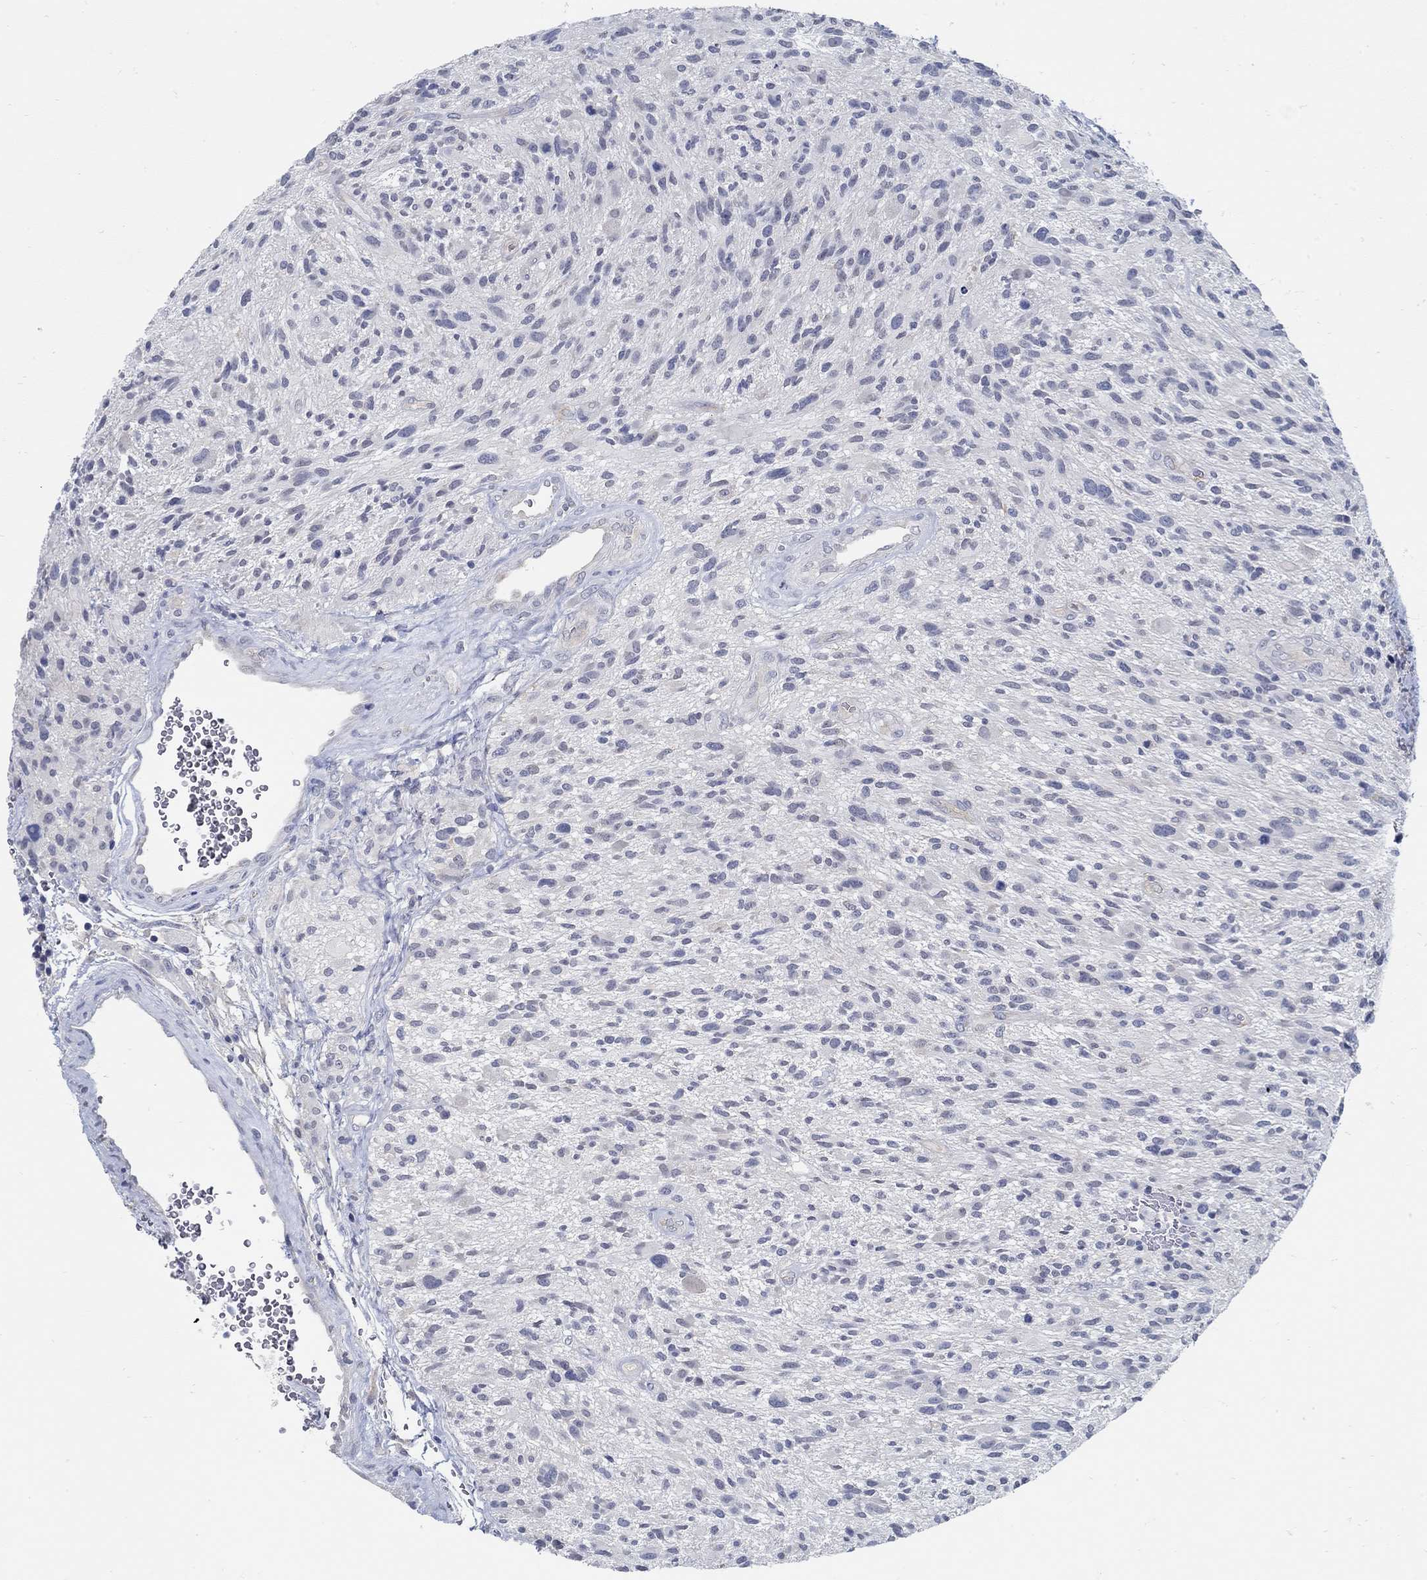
{"staining": {"intensity": "negative", "quantity": "none", "location": "none"}, "tissue": "glioma", "cell_type": "Tumor cells", "image_type": "cancer", "snomed": [{"axis": "morphology", "description": "Glioma, malignant, High grade"}, {"axis": "topography", "description": "Brain"}], "caption": "Immunohistochemical staining of malignant high-grade glioma reveals no significant positivity in tumor cells.", "gene": "PCDH11X", "patient": {"sex": "male", "age": 47}}